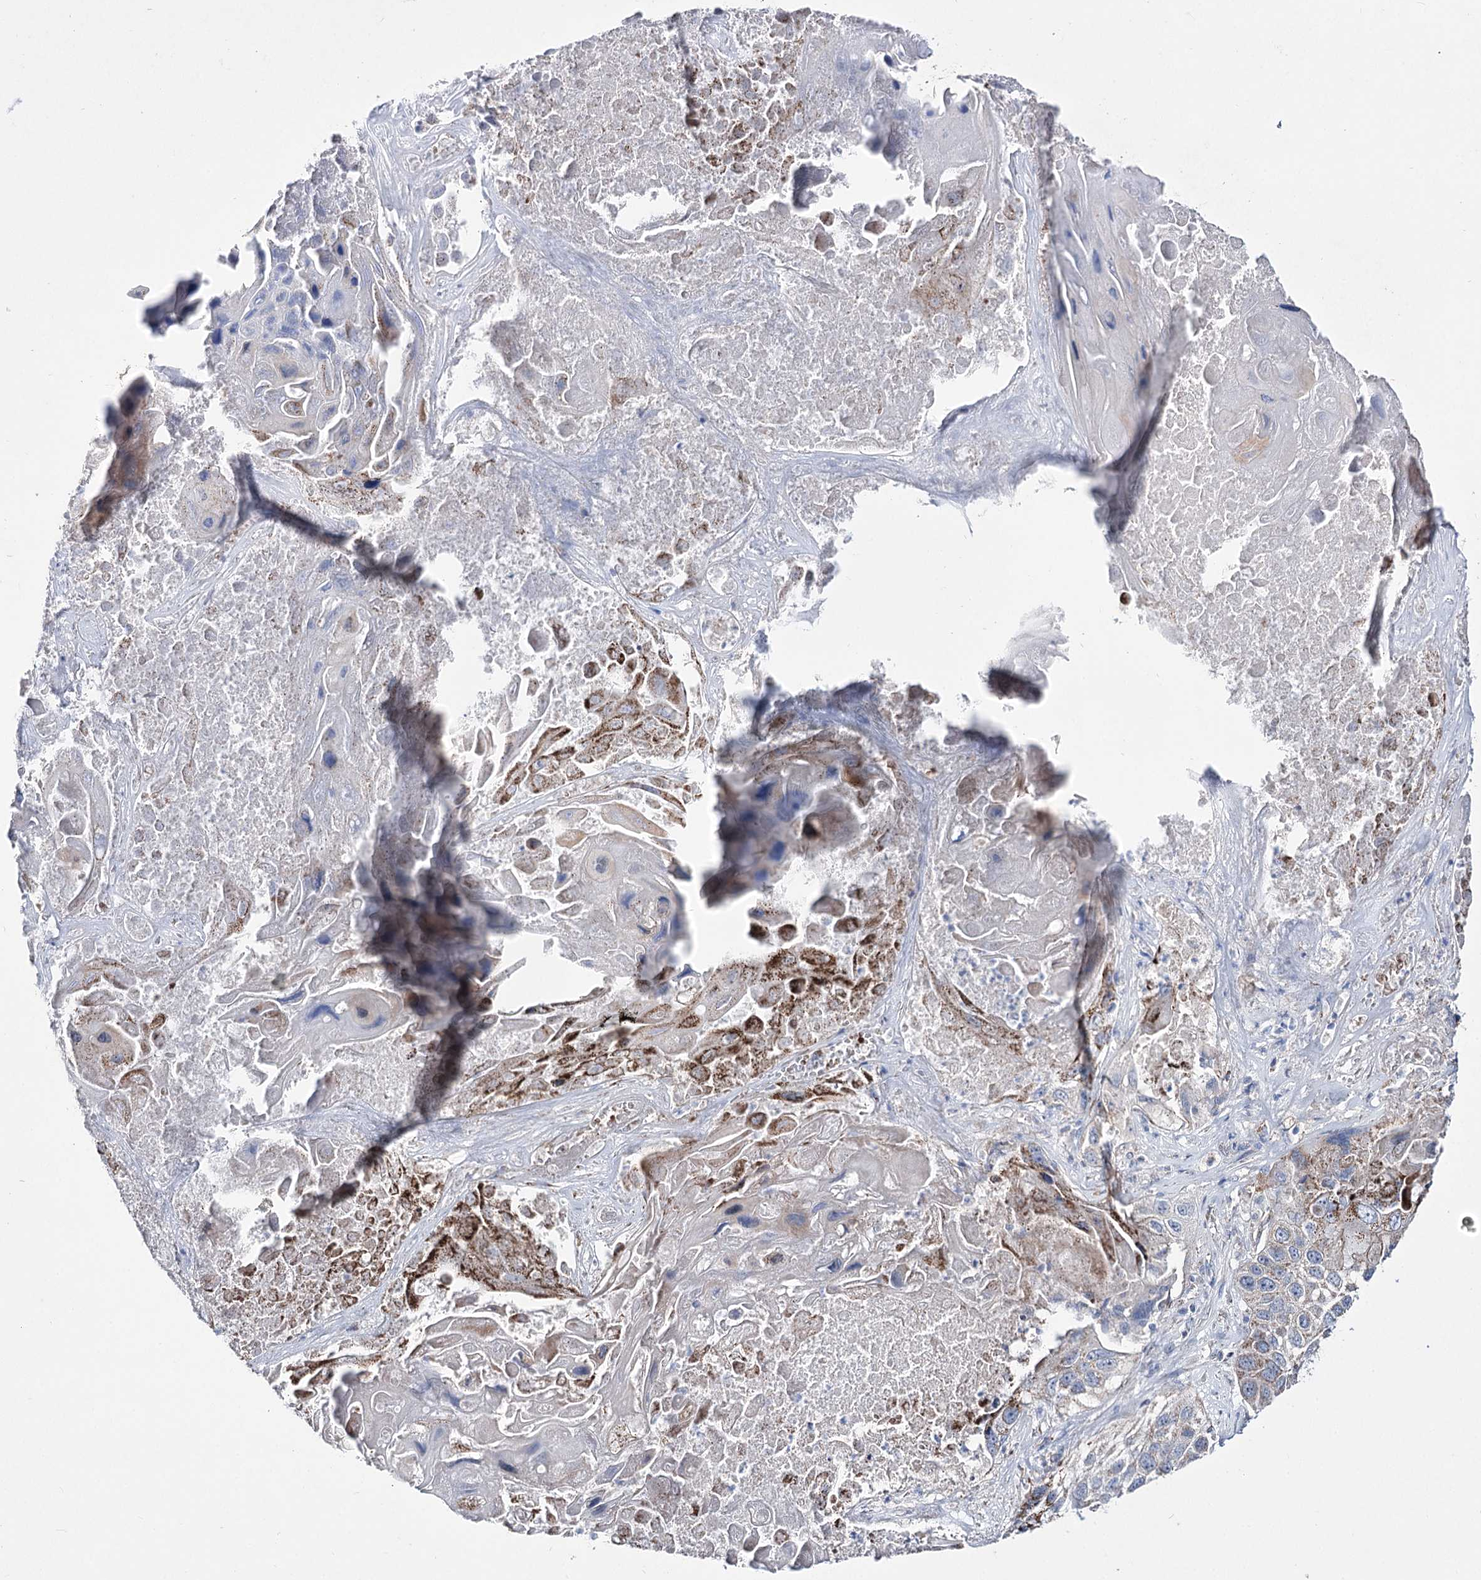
{"staining": {"intensity": "strong", "quantity": "<25%", "location": "cytoplasmic/membranous"}, "tissue": "lung cancer", "cell_type": "Tumor cells", "image_type": "cancer", "snomed": [{"axis": "morphology", "description": "Squamous cell carcinoma, NOS"}, {"axis": "topography", "description": "Lung"}], "caption": "The immunohistochemical stain shows strong cytoplasmic/membranous expression in tumor cells of lung cancer tissue. (brown staining indicates protein expression, while blue staining denotes nuclei).", "gene": "OSBPL5", "patient": {"sex": "male", "age": 61}}